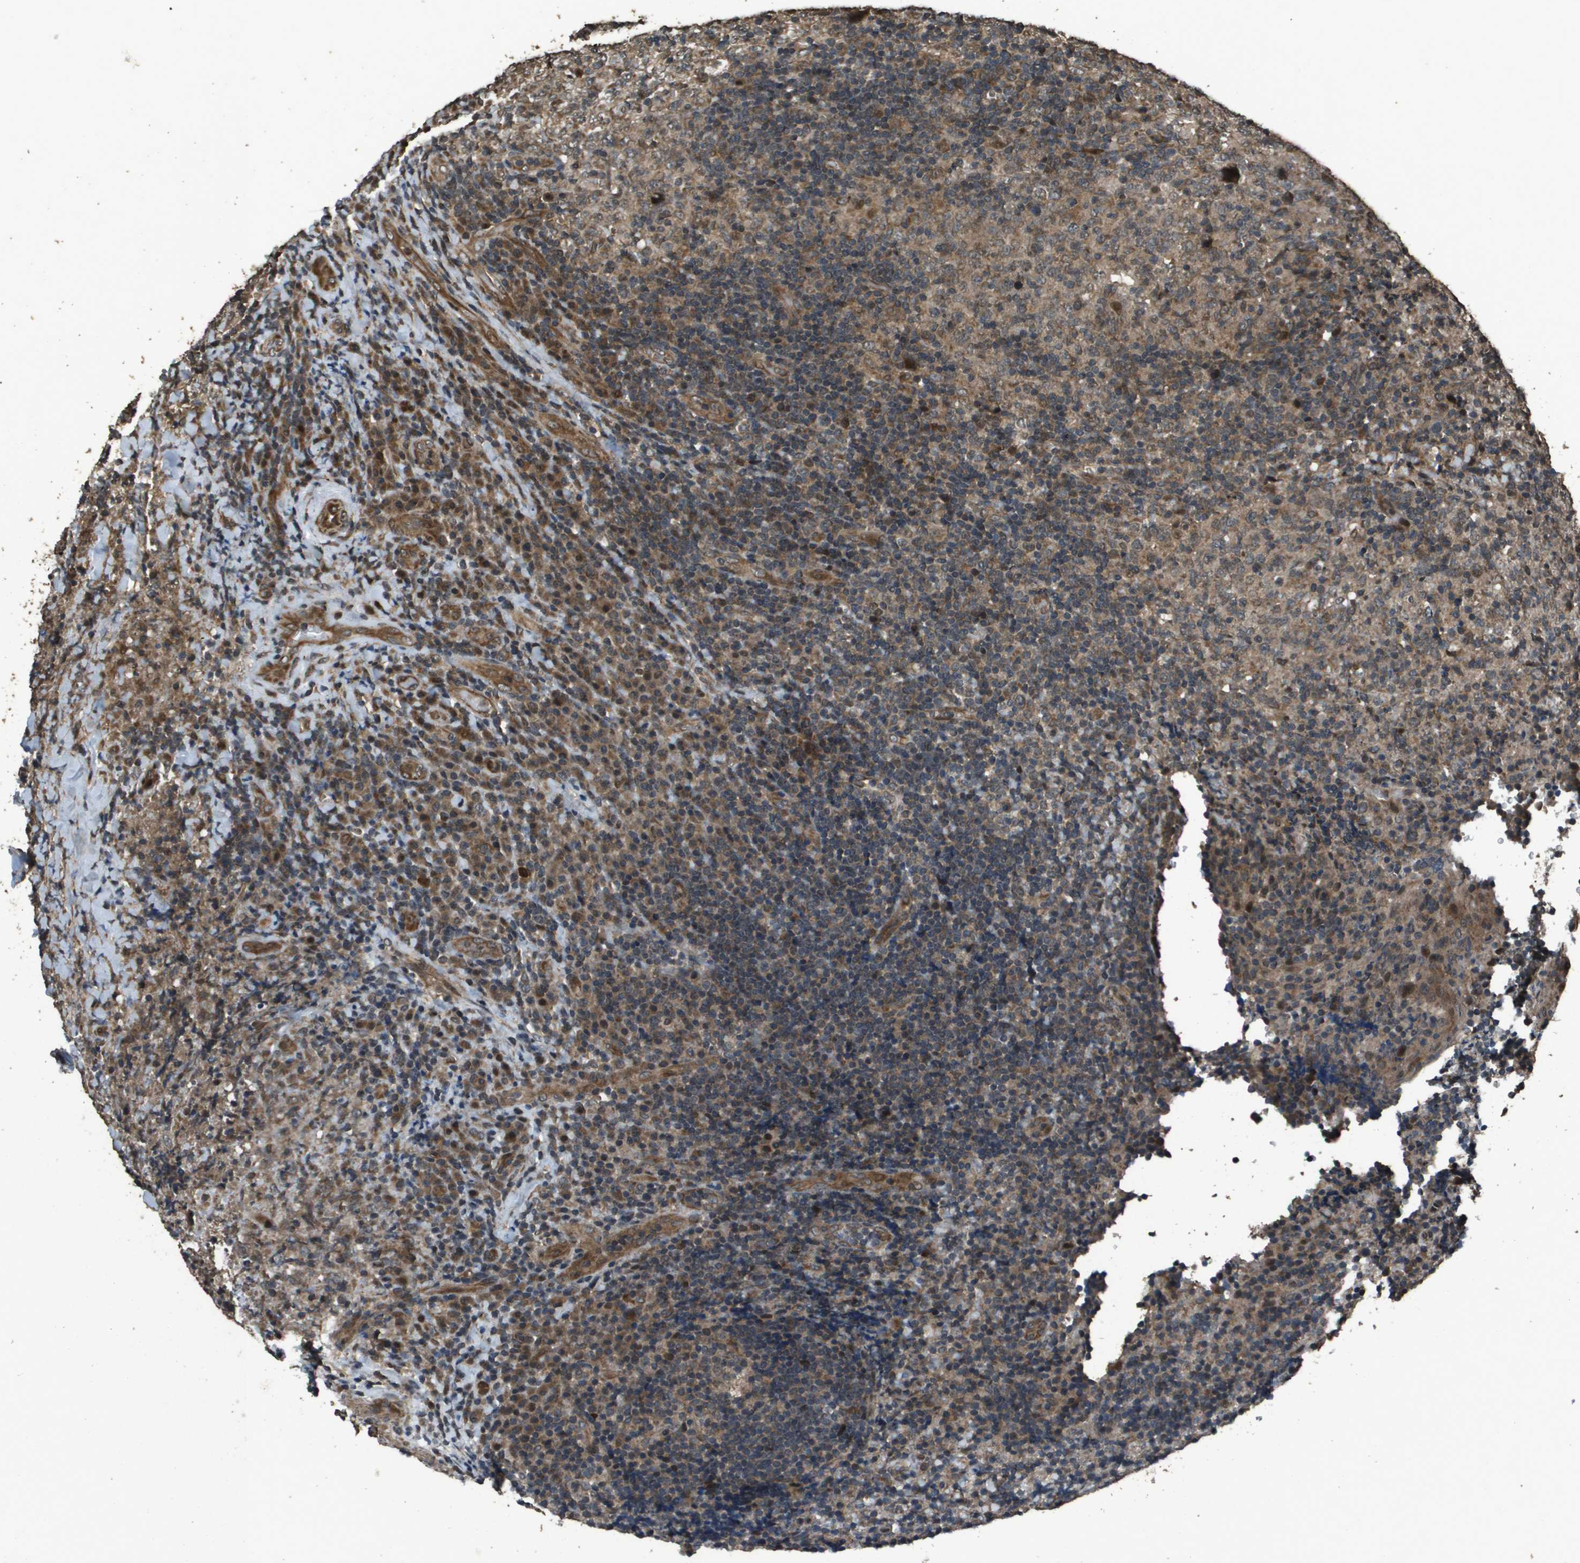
{"staining": {"intensity": "moderate", "quantity": ">75%", "location": "cytoplasmic/membranous"}, "tissue": "lymphoma", "cell_type": "Tumor cells", "image_type": "cancer", "snomed": [{"axis": "morphology", "description": "Malignant lymphoma, non-Hodgkin's type, High grade"}, {"axis": "topography", "description": "Tonsil"}], "caption": "A micrograph of human malignant lymphoma, non-Hodgkin's type (high-grade) stained for a protein demonstrates moderate cytoplasmic/membranous brown staining in tumor cells.", "gene": "FIG4", "patient": {"sex": "female", "age": 36}}